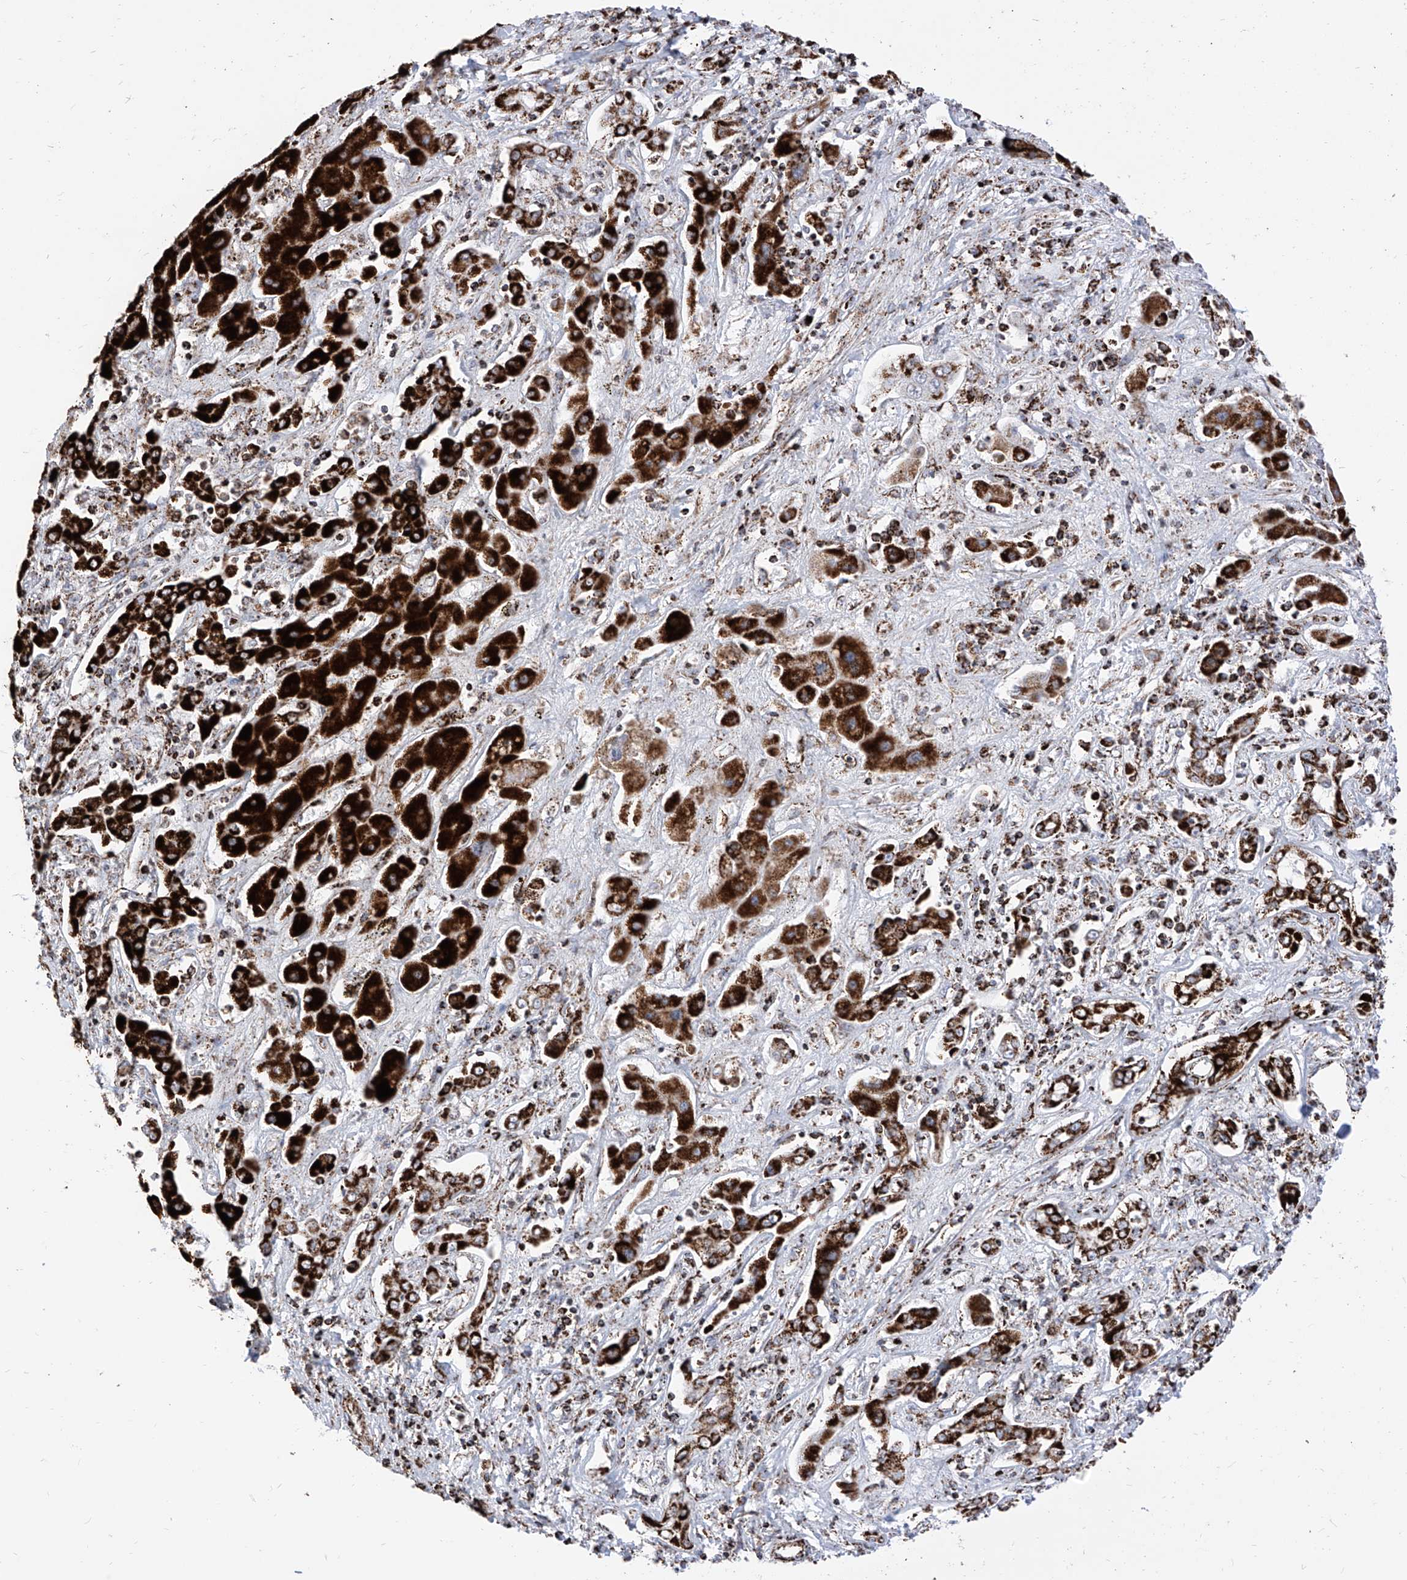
{"staining": {"intensity": "strong", "quantity": ">75%", "location": "cytoplasmic/membranous"}, "tissue": "liver cancer", "cell_type": "Tumor cells", "image_type": "cancer", "snomed": [{"axis": "morphology", "description": "Cholangiocarcinoma"}, {"axis": "topography", "description": "Liver"}], "caption": "DAB immunohistochemical staining of liver cancer (cholangiocarcinoma) demonstrates strong cytoplasmic/membranous protein expression in approximately >75% of tumor cells.", "gene": "COX5B", "patient": {"sex": "male", "age": 67}}